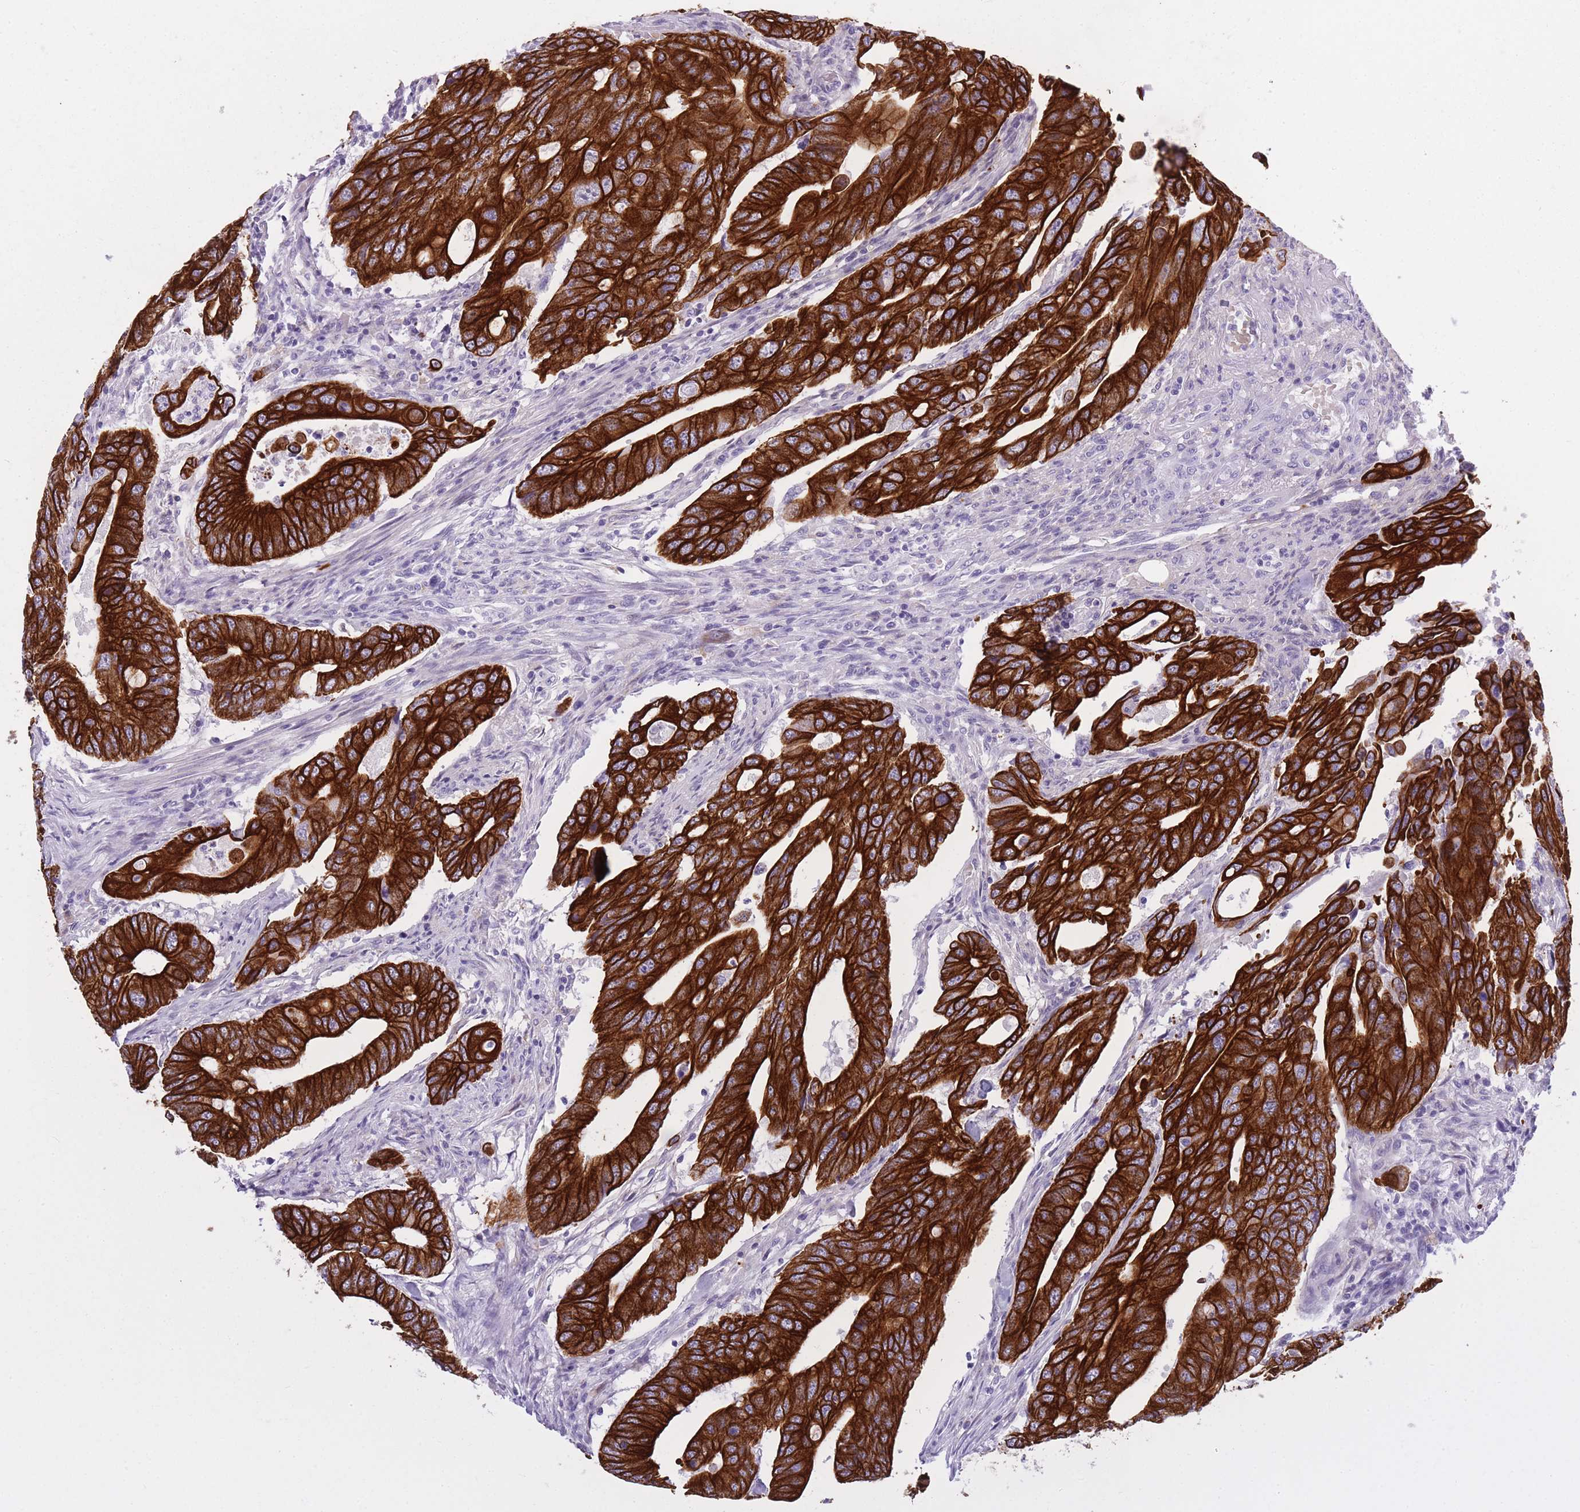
{"staining": {"intensity": "strong", "quantity": ">75%", "location": "cytoplasmic/membranous"}, "tissue": "colorectal cancer", "cell_type": "Tumor cells", "image_type": "cancer", "snomed": [{"axis": "morphology", "description": "Adenocarcinoma, NOS"}, {"axis": "topography", "description": "Colon"}], "caption": "This photomicrograph demonstrates IHC staining of human colorectal cancer, with high strong cytoplasmic/membranous positivity in approximately >75% of tumor cells.", "gene": "RADX", "patient": {"sex": "male", "age": 71}}